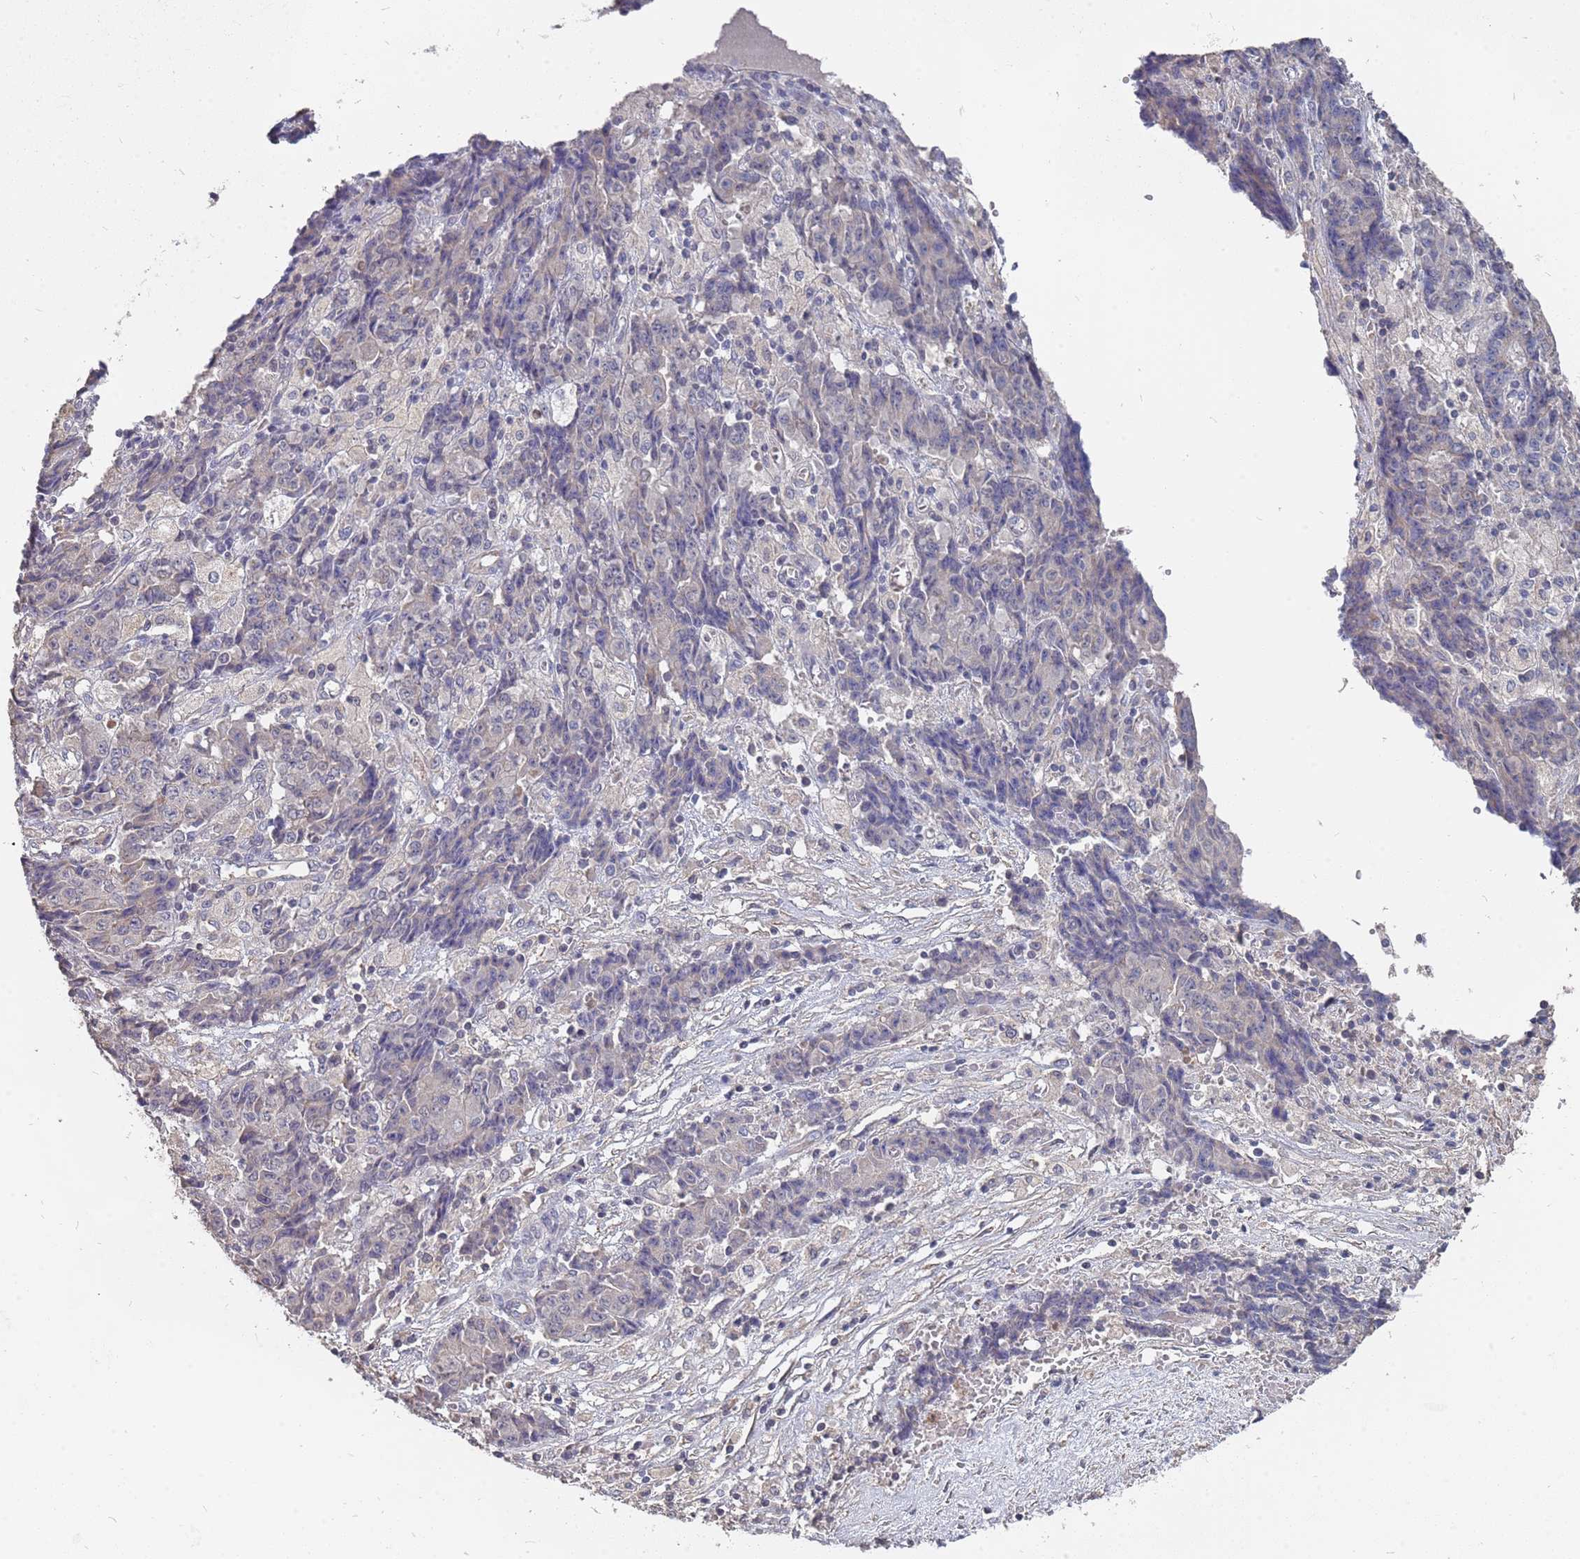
{"staining": {"intensity": "negative", "quantity": "none", "location": "none"}, "tissue": "ovarian cancer", "cell_type": "Tumor cells", "image_type": "cancer", "snomed": [{"axis": "morphology", "description": "Carcinoma, endometroid"}, {"axis": "topography", "description": "Ovary"}], "caption": "Ovarian cancer was stained to show a protein in brown. There is no significant positivity in tumor cells.", "gene": "TCEANC2", "patient": {"sex": "female", "age": 42}}